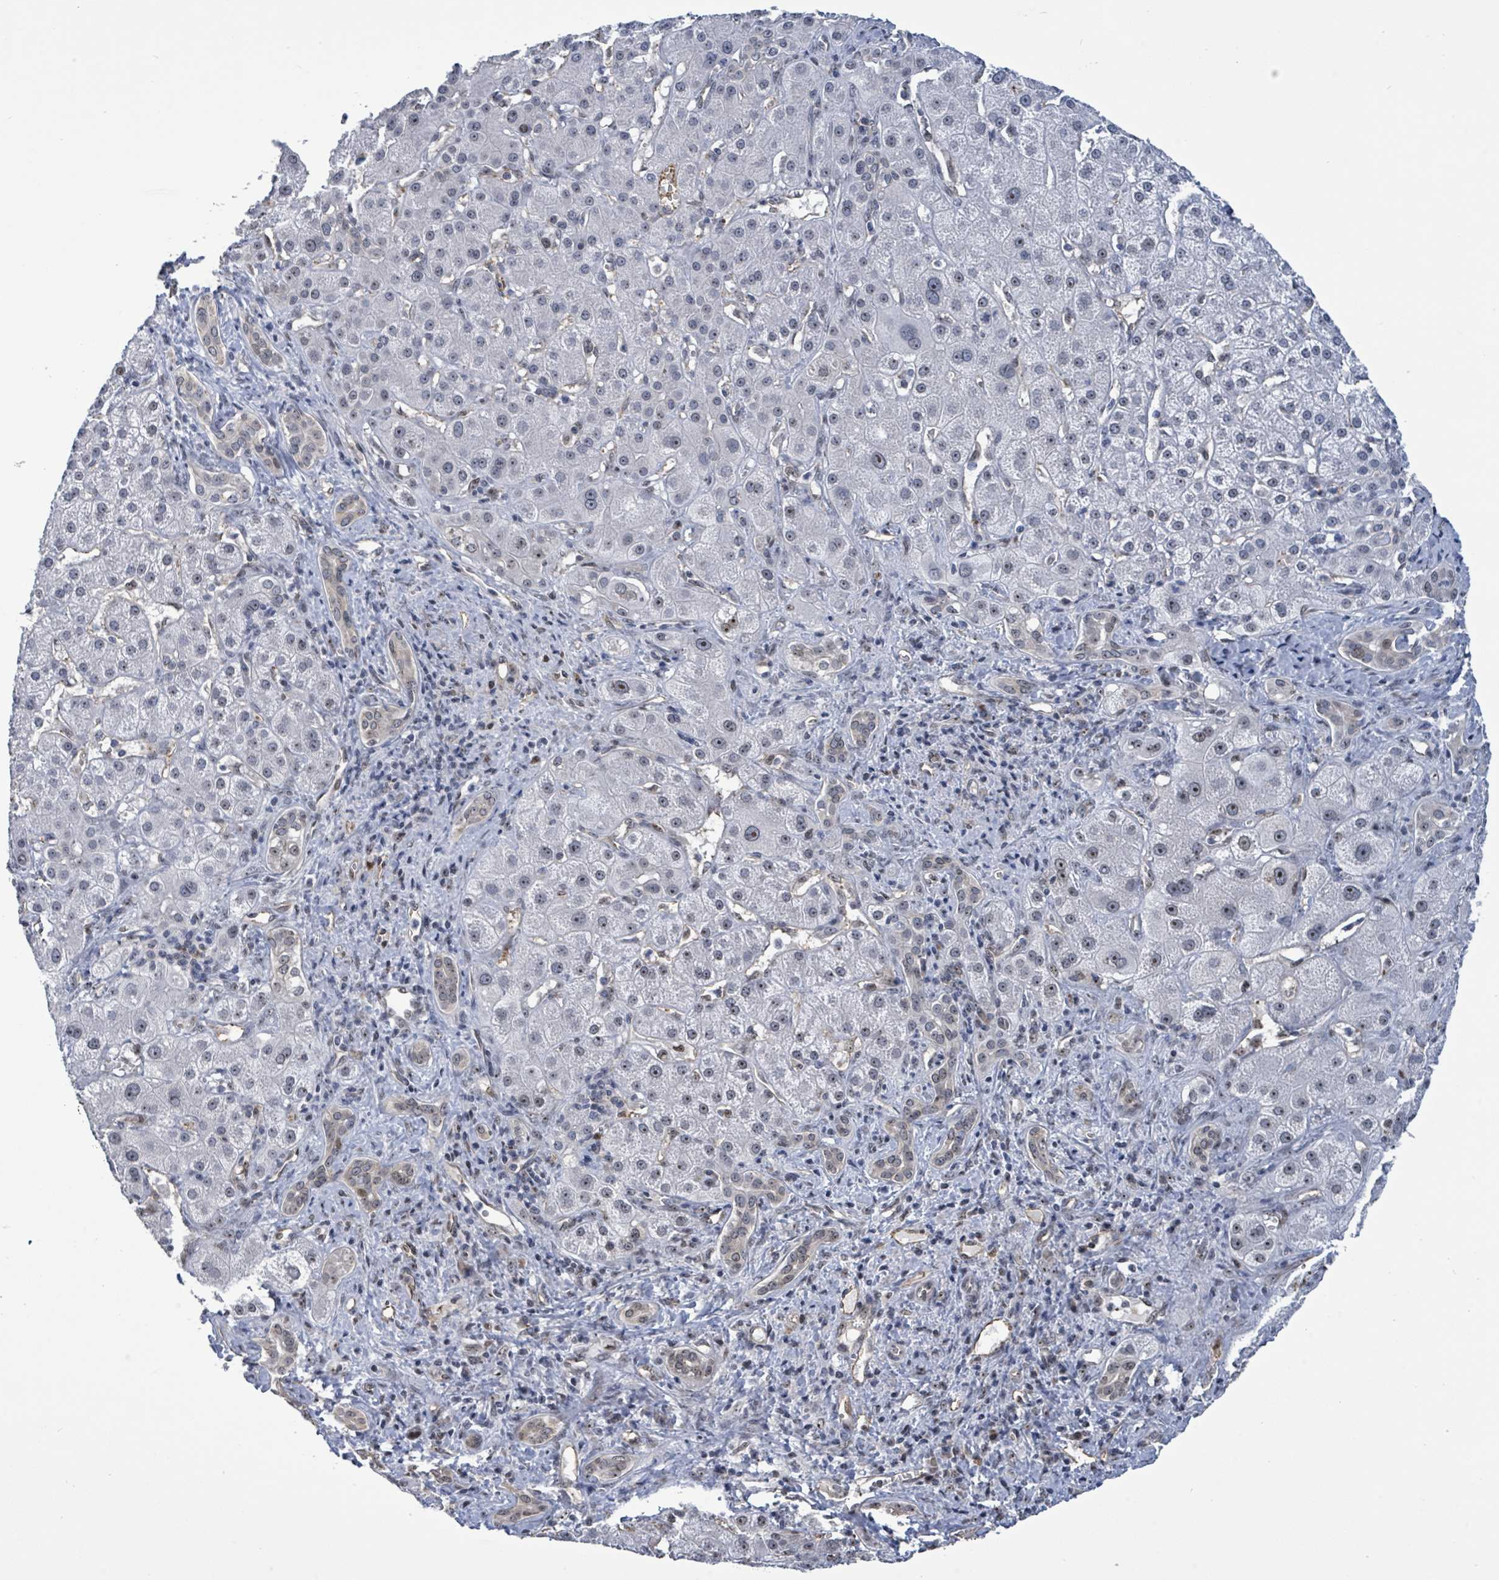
{"staining": {"intensity": "moderate", "quantity": "<25%", "location": "nuclear"}, "tissue": "liver cancer", "cell_type": "Tumor cells", "image_type": "cancer", "snomed": [{"axis": "morphology", "description": "Cholangiocarcinoma"}, {"axis": "topography", "description": "Liver"}], "caption": "This photomicrograph reveals immunohistochemistry staining of liver cholangiocarcinoma, with low moderate nuclear positivity in about <25% of tumor cells.", "gene": "RRN3", "patient": {"sex": "male", "age": 67}}